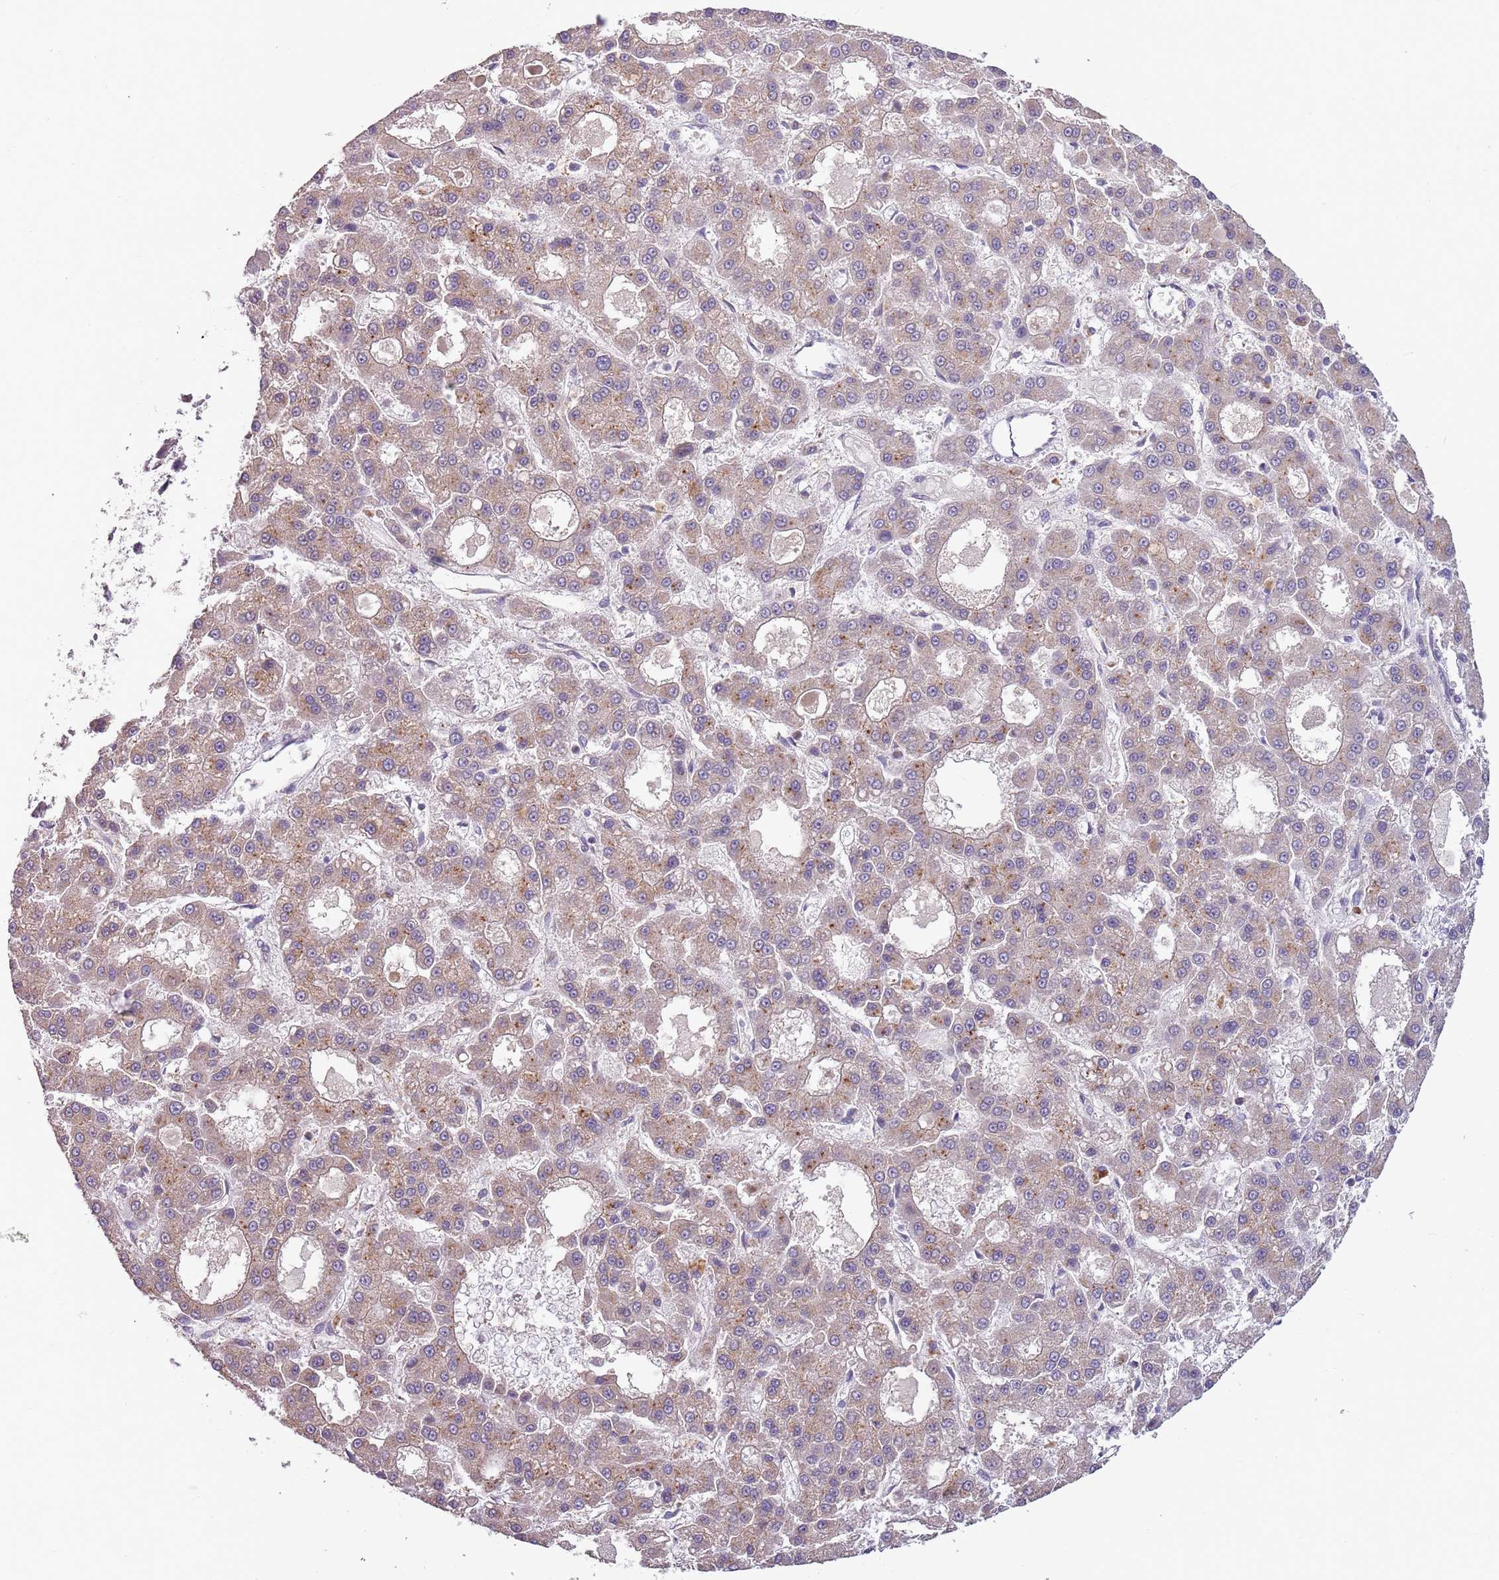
{"staining": {"intensity": "weak", "quantity": "25%-75%", "location": "cytoplasmic/membranous"}, "tissue": "liver cancer", "cell_type": "Tumor cells", "image_type": "cancer", "snomed": [{"axis": "morphology", "description": "Carcinoma, Hepatocellular, NOS"}, {"axis": "topography", "description": "Liver"}], "caption": "Liver hepatocellular carcinoma tissue shows weak cytoplasmic/membranous positivity in approximately 25%-75% of tumor cells, visualized by immunohistochemistry. Using DAB (3,3'-diaminobenzidine) (brown) and hematoxylin (blue) stains, captured at high magnification using brightfield microscopy.", "gene": "SKOR2", "patient": {"sex": "male", "age": 70}}